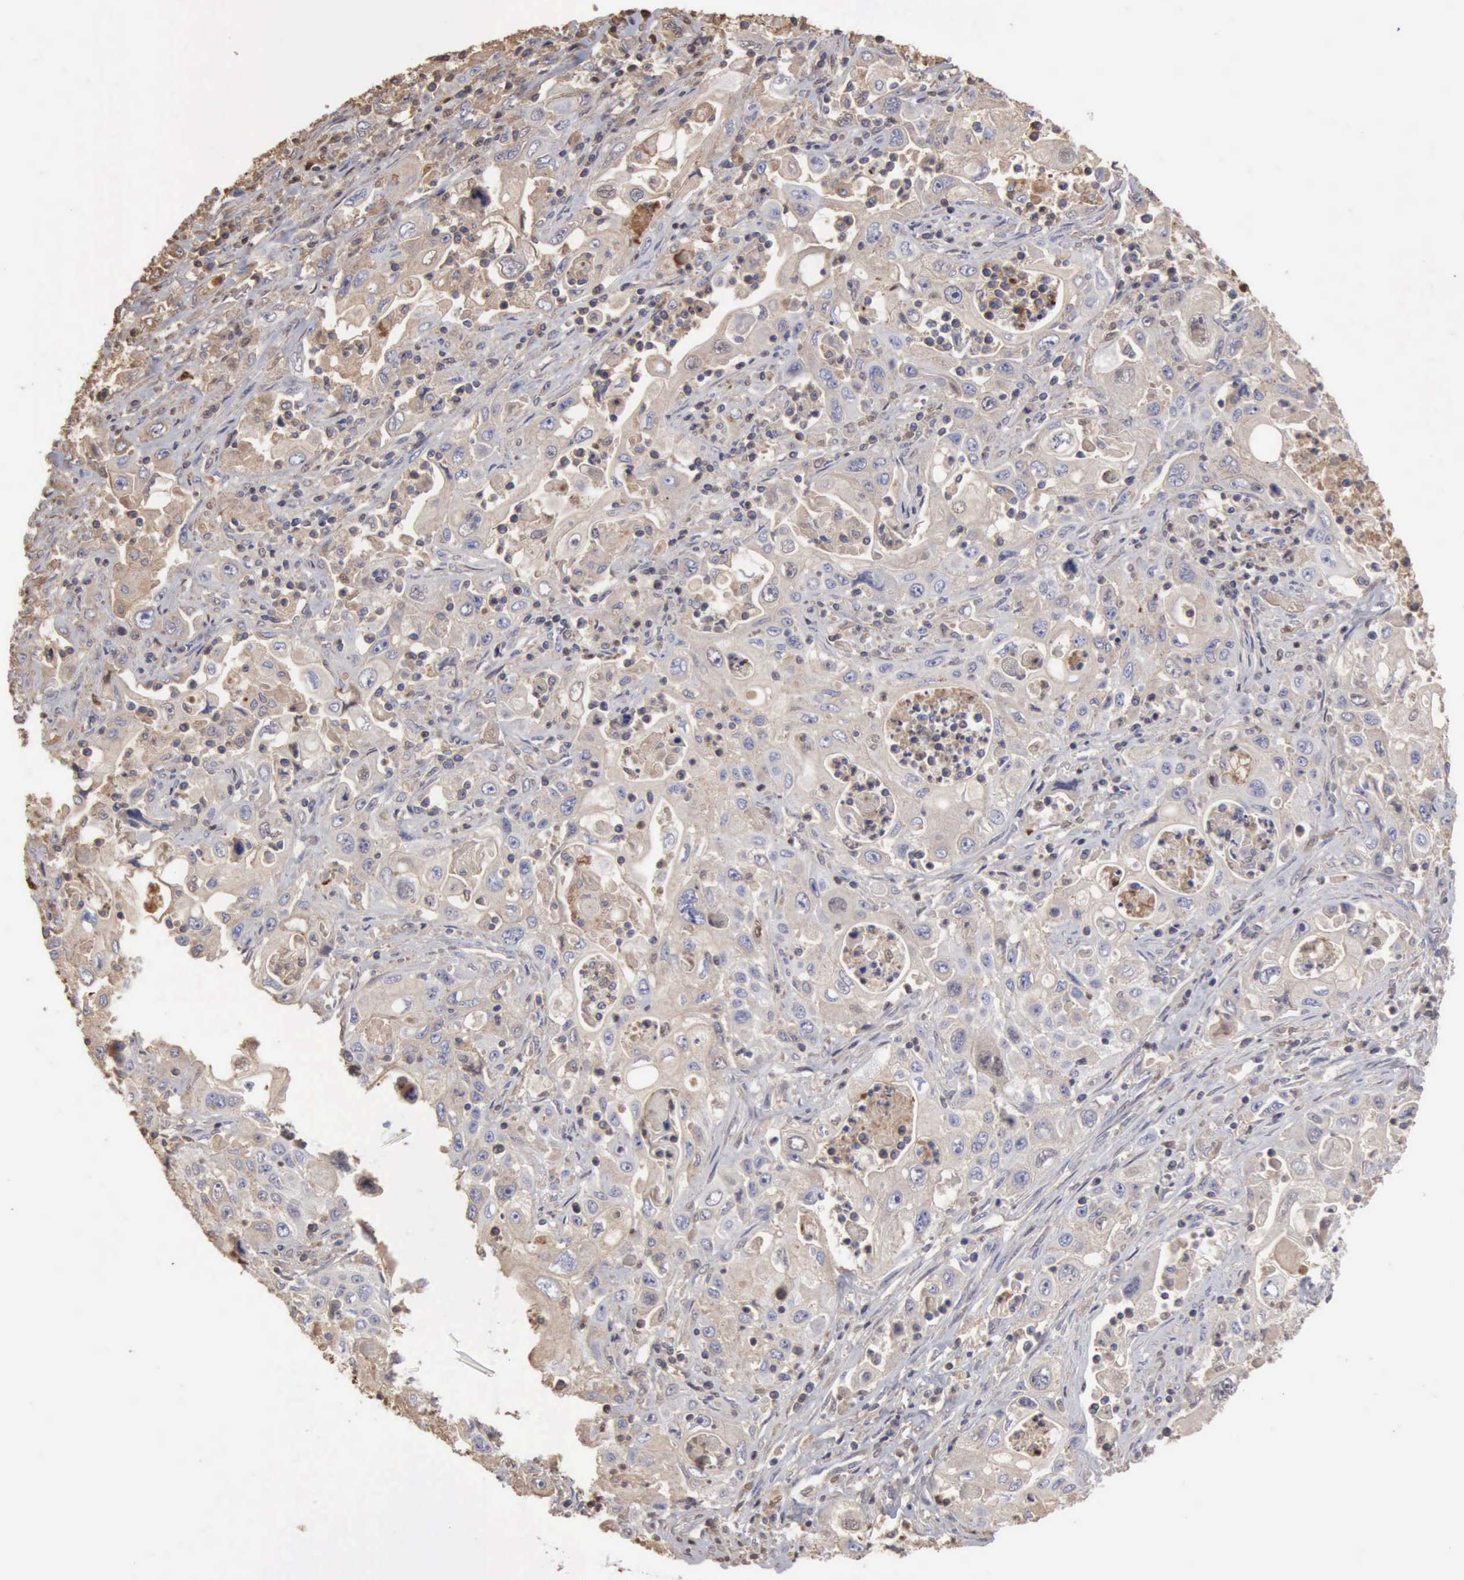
{"staining": {"intensity": "weak", "quantity": "25%-75%", "location": "cytoplasmic/membranous"}, "tissue": "pancreatic cancer", "cell_type": "Tumor cells", "image_type": "cancer", "snomed": [{"axis": "morphology", "description": "Adenocarcinoma, NOS"}, {"axis": "topography", "description": "Pancreas"}], "caption": "Pancreatic cancer stained with a protein marker displays weak staining in tumor cells.", "gene": "SERPINA1", "patient": {"sex": "male", "age": 70}}